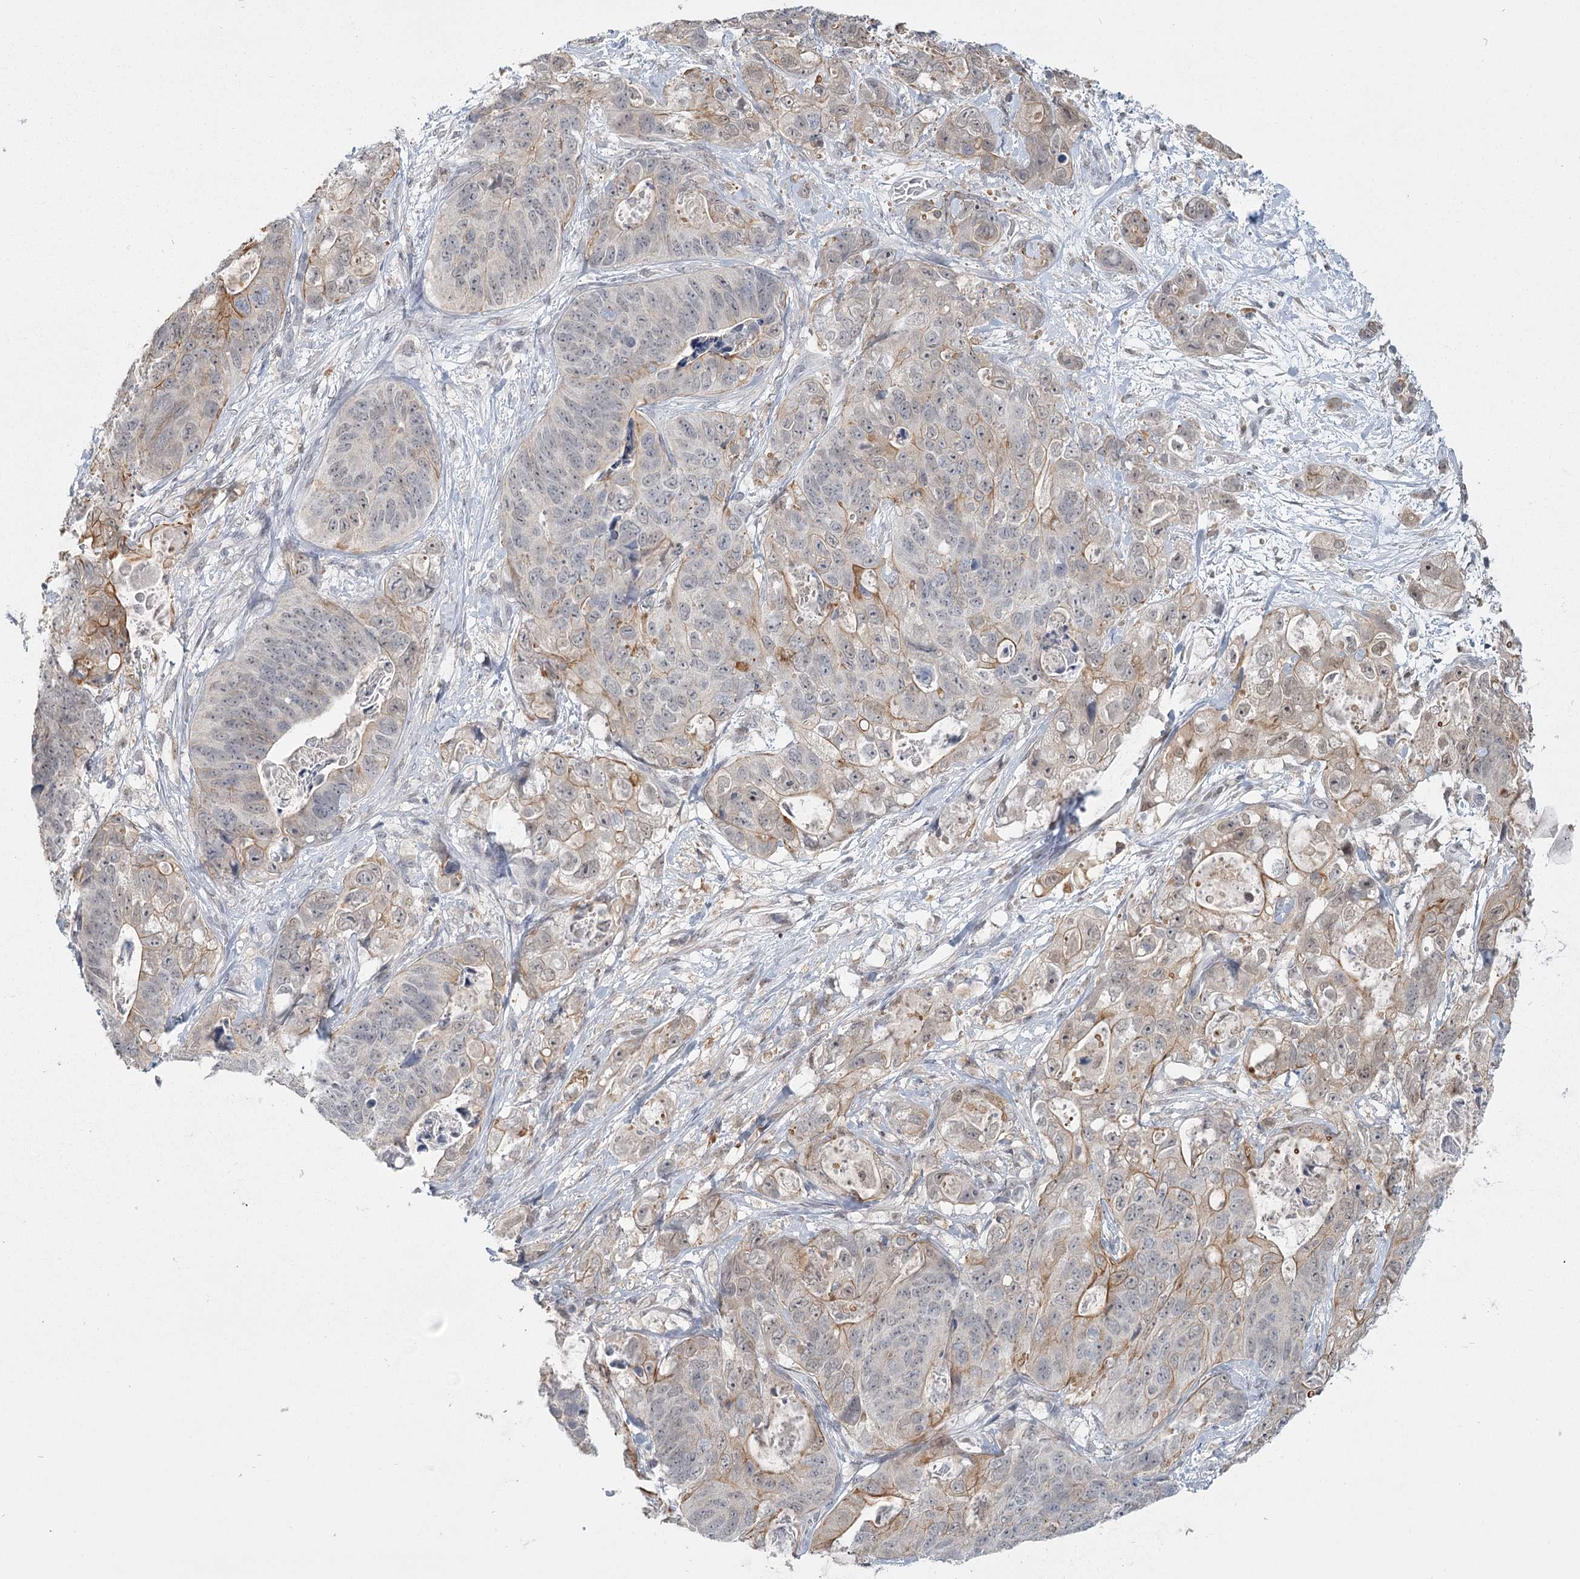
{"staining": {"intensity": "weak", "quantity": "25%-75%", "location": "cytoplasmic/membranous"}, "tissue": "stomach cancer", "cell_type": "Tumor cells", "image_type": "cancer", "snomed": [{"axis": "morphology", "description": "Adenocarcinoma, NOS"}, {"axis": "topography", "description": "Stomach"}], "caption": "A low amount of weak cytoplasmic/membranous positivity is appreciated in approximately 25%-75% of tumor cells in adenocarcinoma (stomach) tissue.", "gene": "TMEM70", "patient": {"sex": "female", "age": 89}}